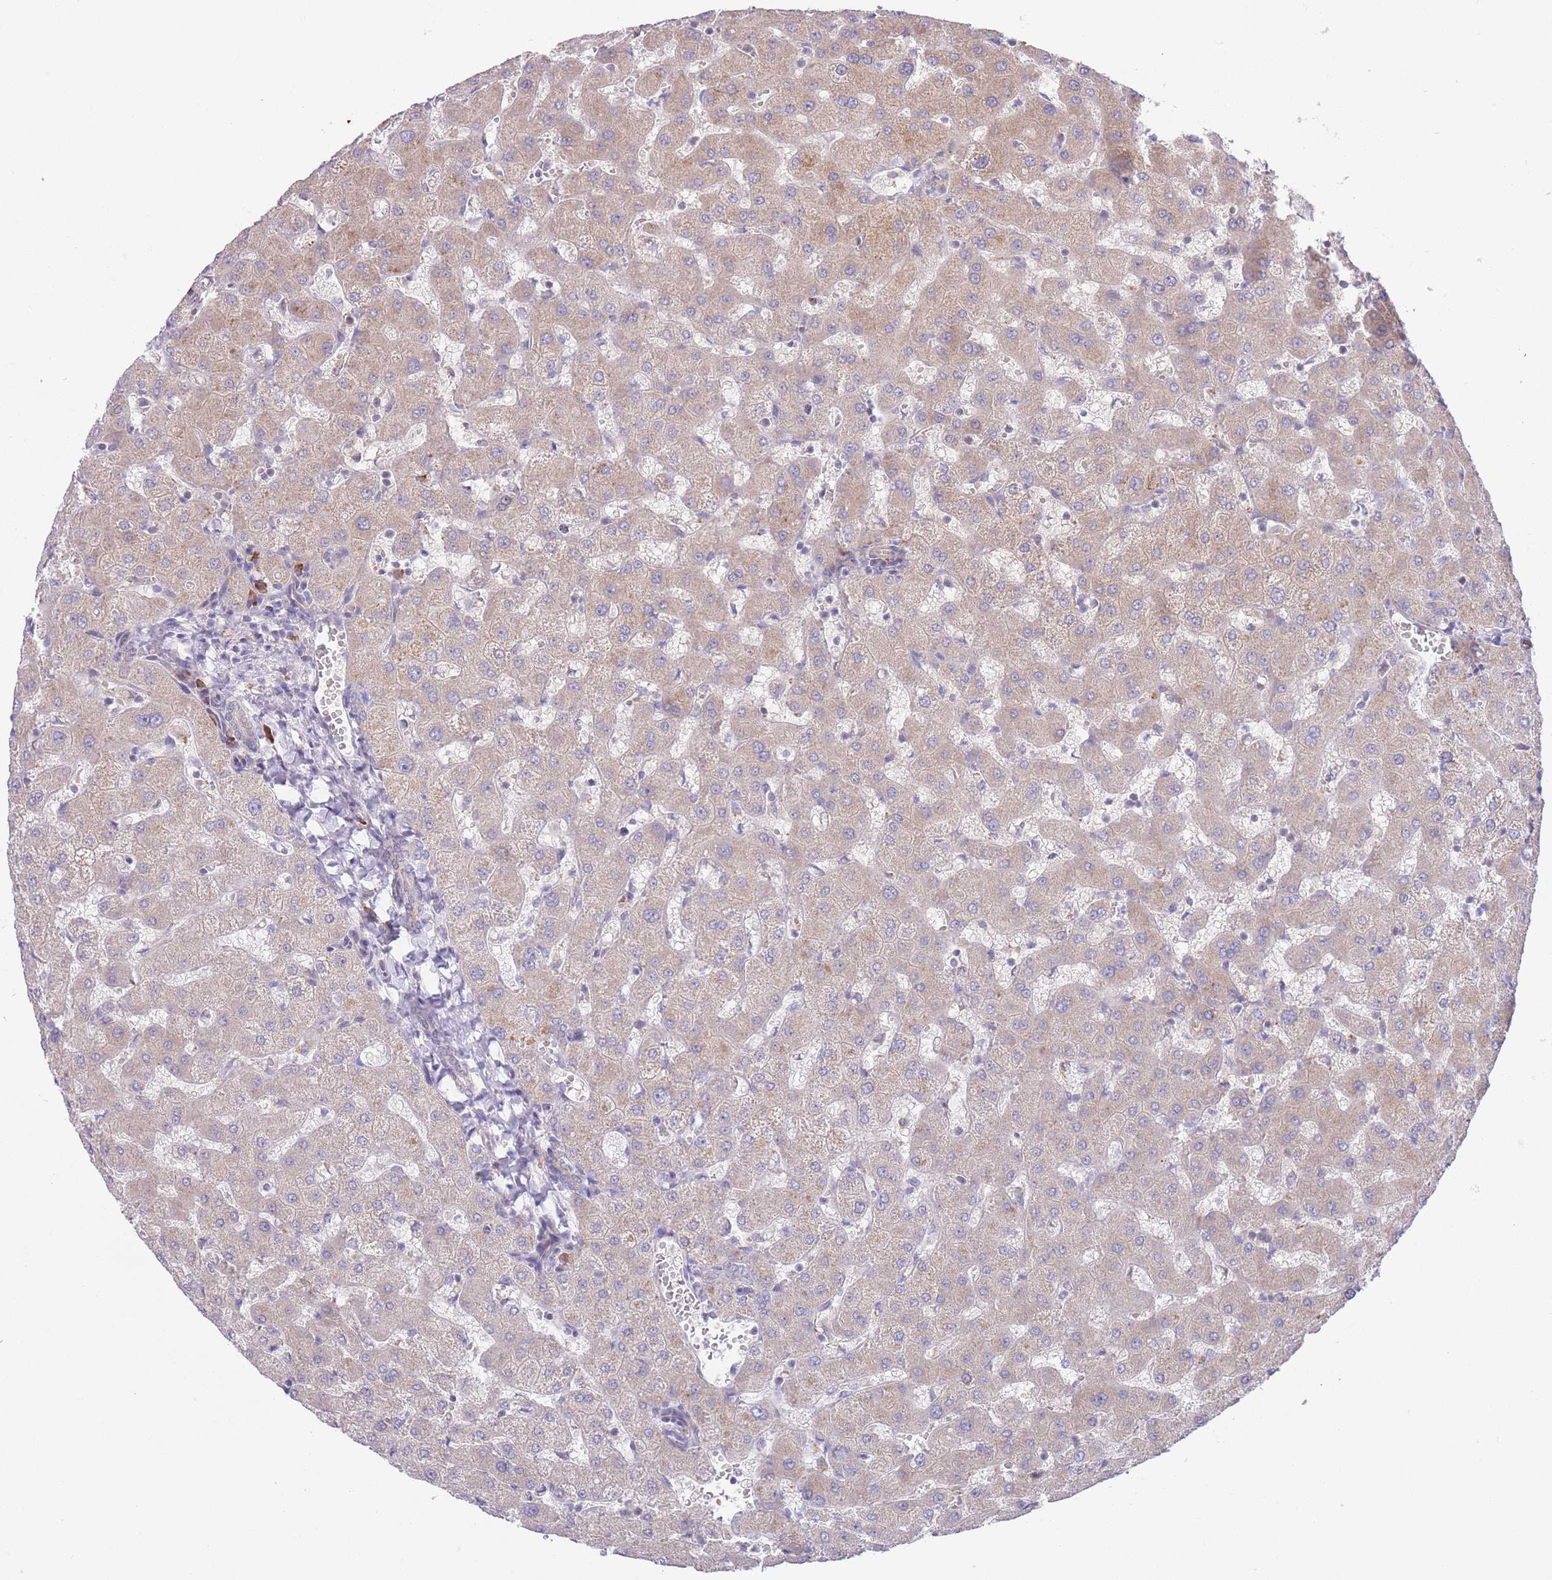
{"staining": {"intensity": "weak", "quantity": "25%-75%", "location": "cytoplasmic/membranous"}, "tissue": "liver", "cell_type": "Cholangiocytes", "image_type": "normal", "snomed": [{"axis": "morphology", "description": "Normal tissue, NOS"}, {"axis": "topography", "description": "Liver"}], "caption": "A high-resolution photomicrograph shows immunohistochemistry staining of unremarkable liver, which shows weak cytoplasmic/membranous positivity in approximately 25%-75% of cholangiocytes.", "gene": "BOLA2B", "patient": {"sex": "female", "age": 63}}